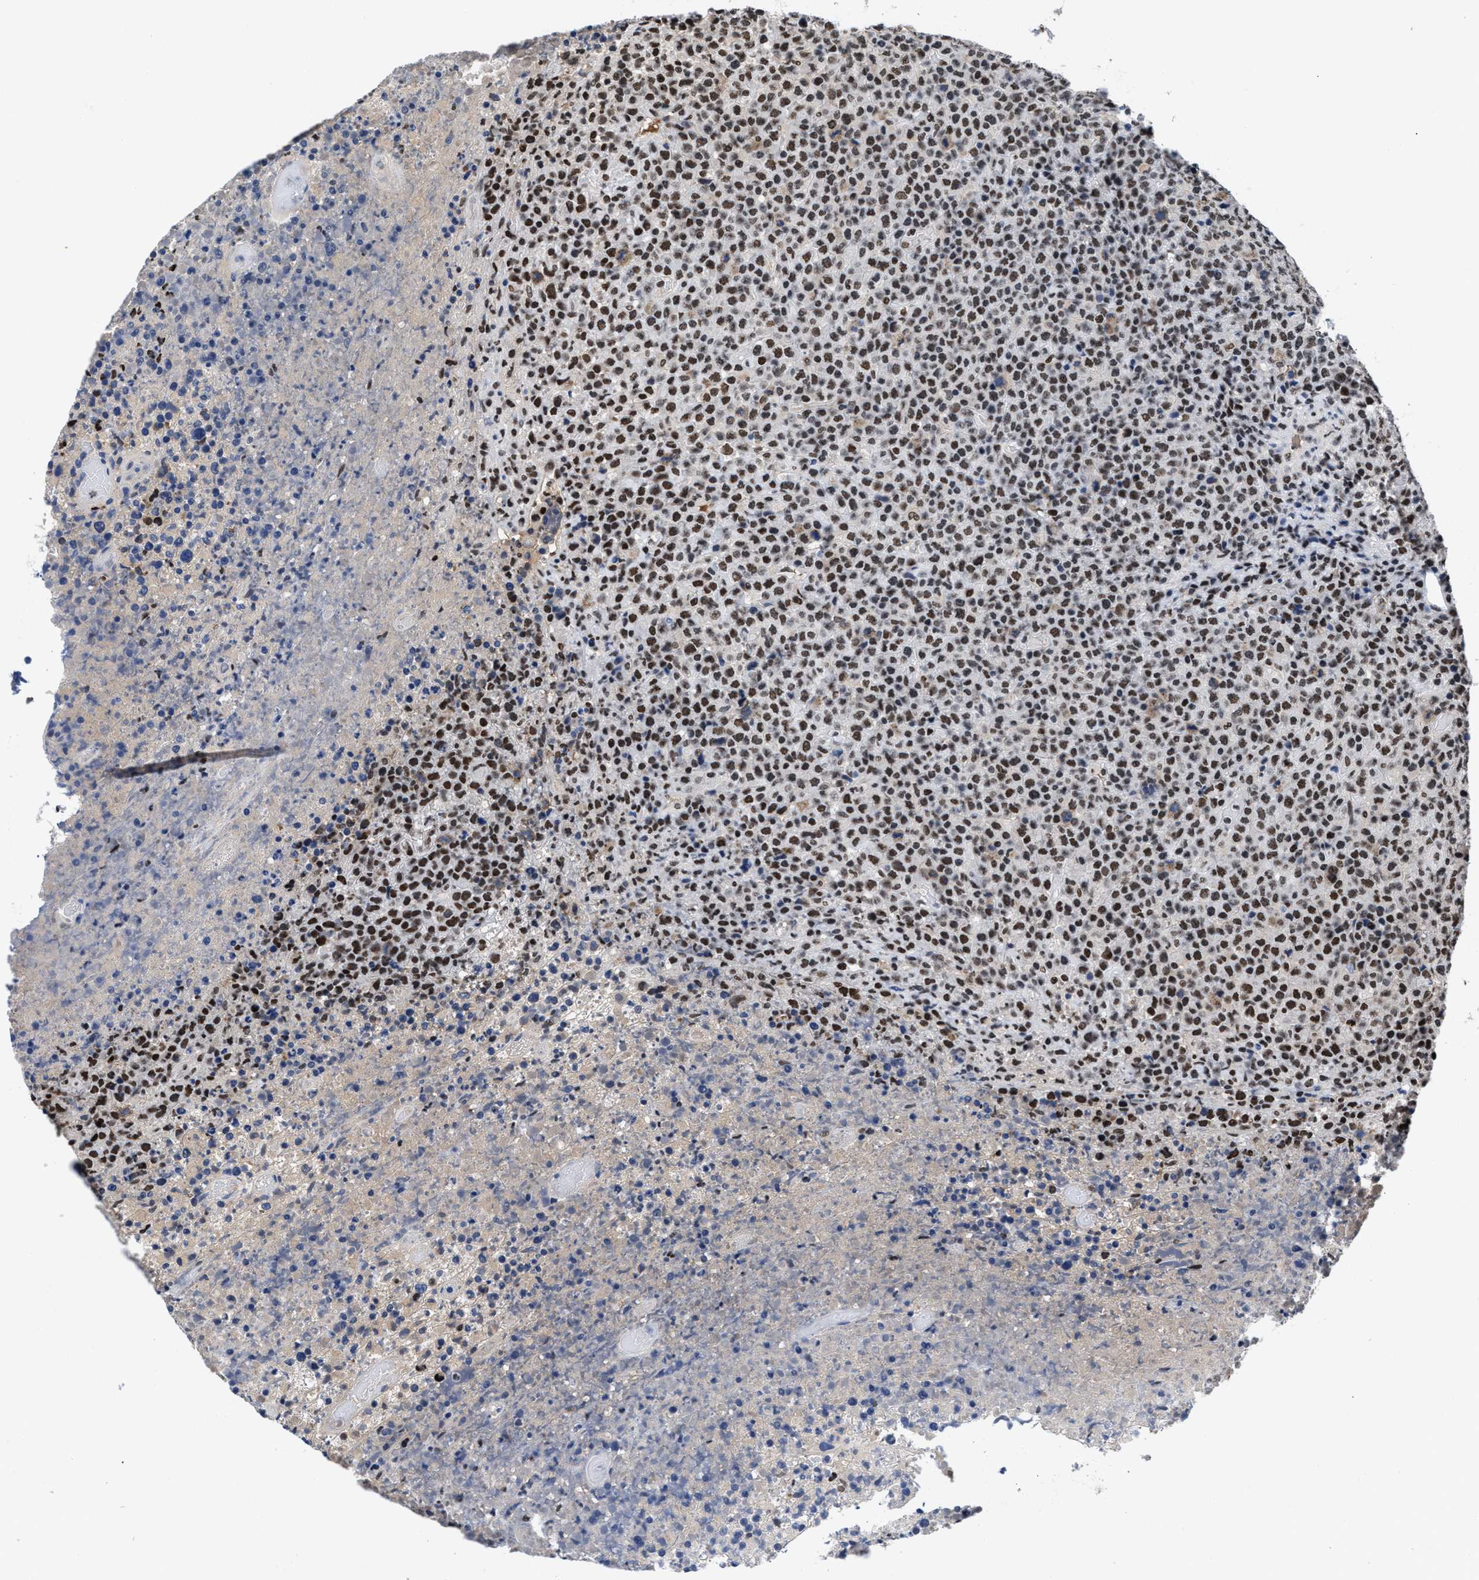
{"staining": {"intensity": "moderate", "quantity": ">75%", "location": "nuclear"}, "tissue": "lymphoma", "cell_type": "Tumor cells", "image_type": "cancer", "snomed": [{"axis": "morphology", "description": "Malignant lymphoma, non-Hodgkin's type, High grade"}, {"axis": "topography", "description": "Lymph node"}], "caption": "Moderate nuclear expression is present in about >75% of tumor cells in high-grade malignant lymphoma, non-Hodgkin's type. (DAB (3,3'-diaminobenzidine) = brown stain, brightfield microscopy at high magnification).", "gene": "WDR81", "patient": {"sex": "male", "age": 13}}